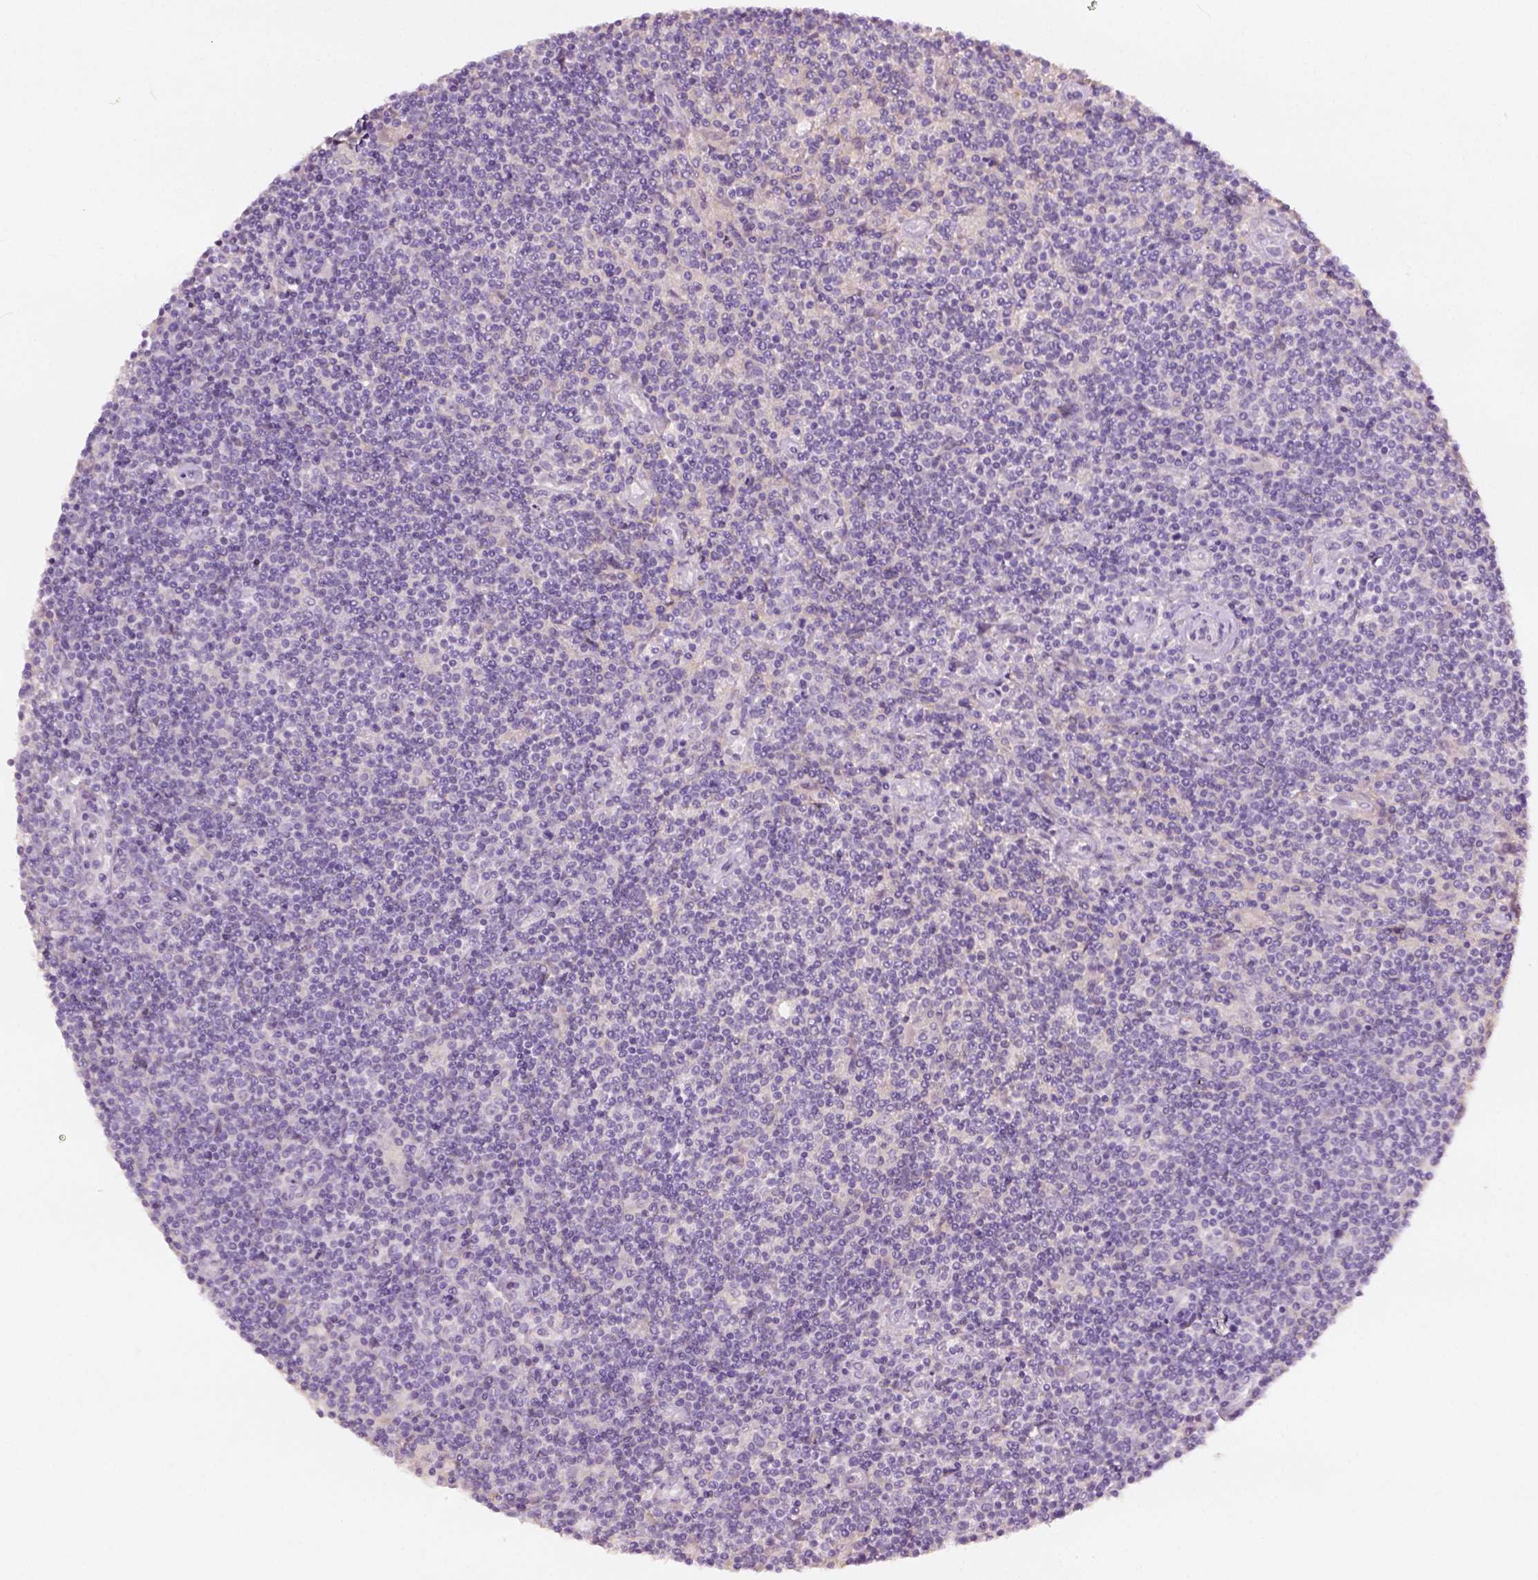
{"staining": {"intensity": "negative", "quantity": "none", "location": "none"}, "tissue": "lymphoma", "cell_type": "Tumor cells", "image_type": "cancer", "snomed": [{"axis": "morphology", "description": "Hodgkin's disease, NOS"}, {"axis": "topography", "description": "Lymph node"}], "caption": "Image shows no protein expression in tumor cells of lymphoma tissue. (DAB immunohistochemistry (IHC) visualized using brightfield microscopy, high magnification).", "gene": "DHCR24", "patient": {"sex": "male", "age": 40}}